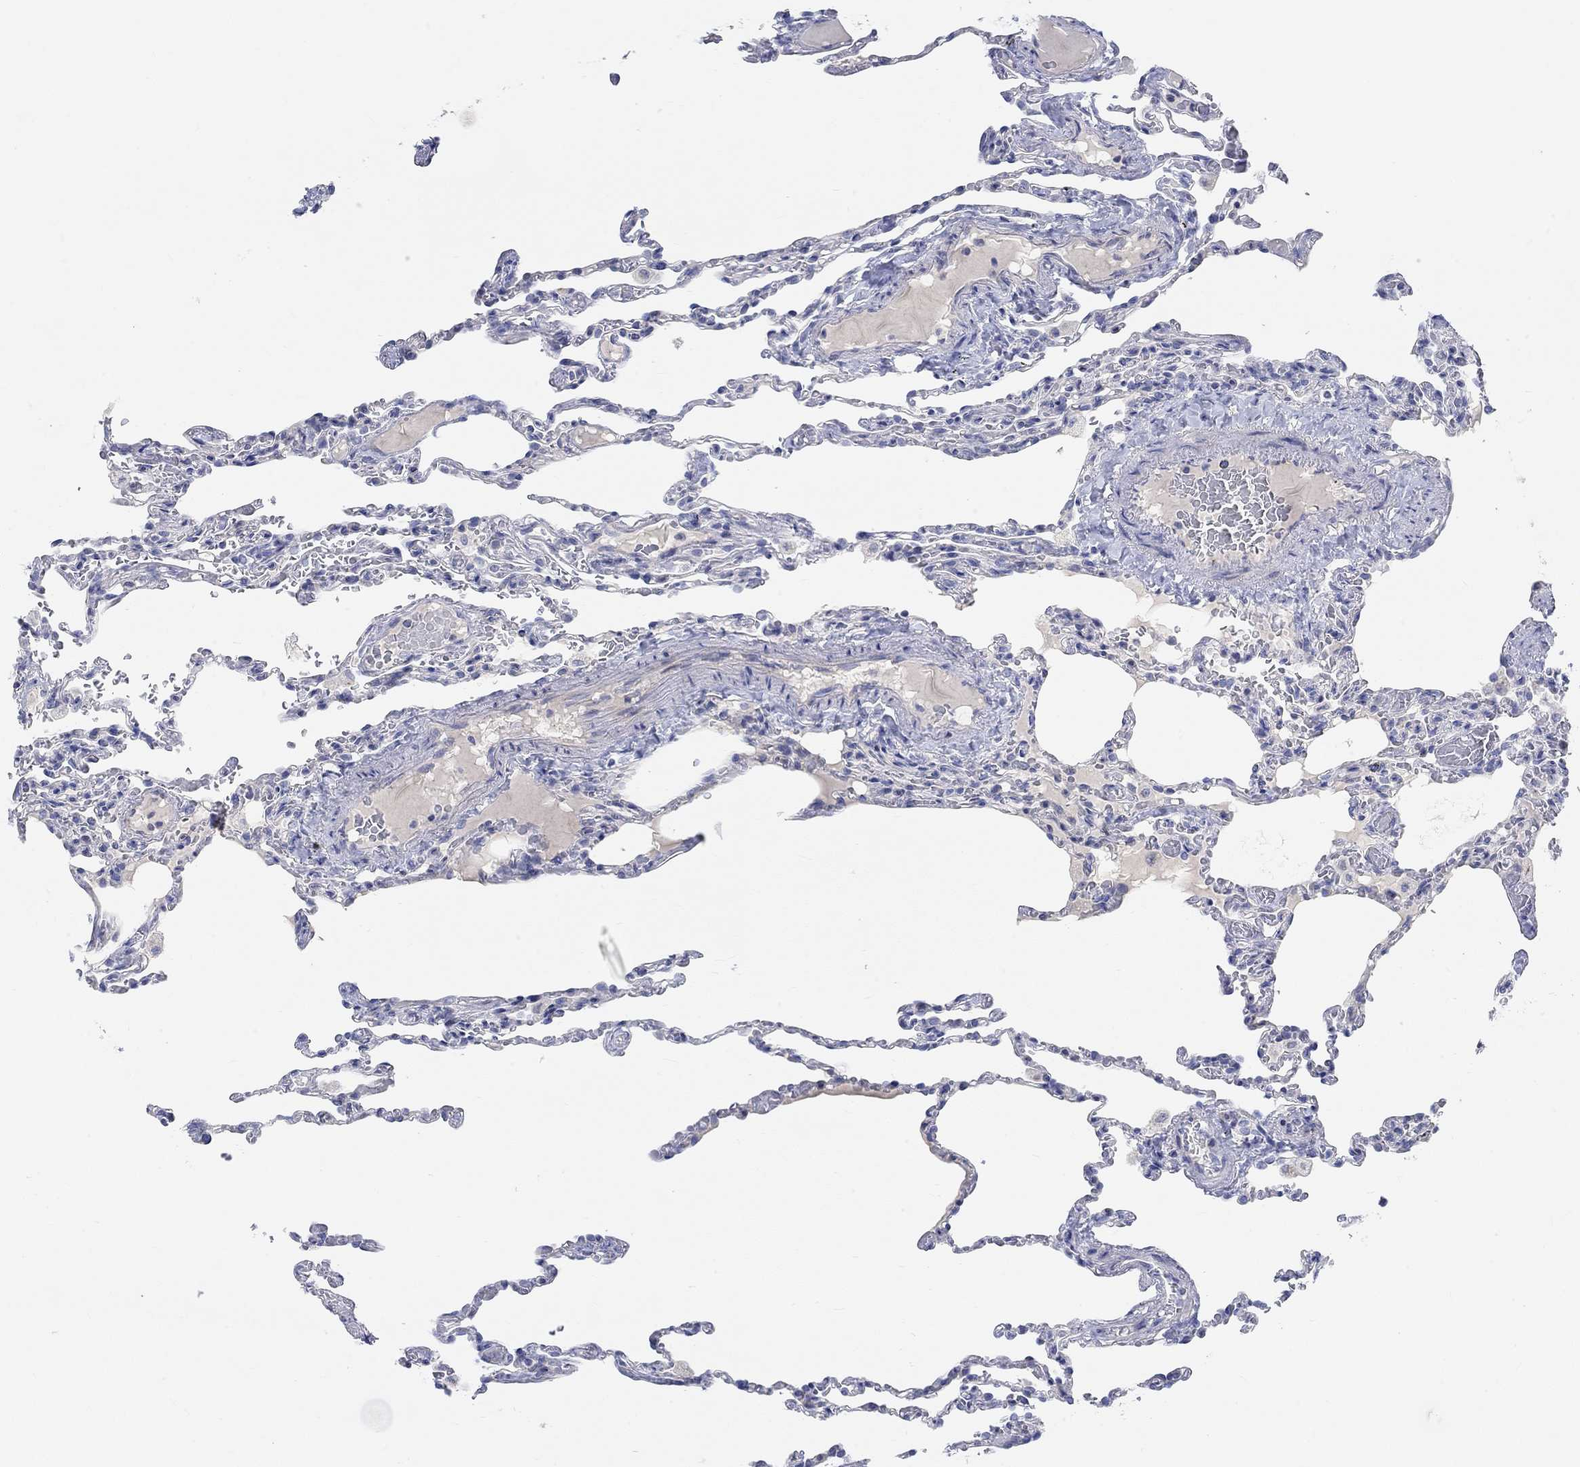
{"staining": {"intensity": "negative", "quantity": "none", "location": "none"}, "tissue": "lung", "cell_type": "Alveolar cells", "image_type": "normal", "snomed": [{"axis": "morphology", "description": "Normal tissue, NOS"}, {"axis": "topography", "description": "Lung"}], "caption": "Immunohistochemistry (IHC) photomicrograph of normal lung: human lung stained with DAB shows no significant protein expression in alveolar cells. Nuclei are stained in blue.", "gene": "NAV3", "patient": {"sex": "female", "age": 43}}